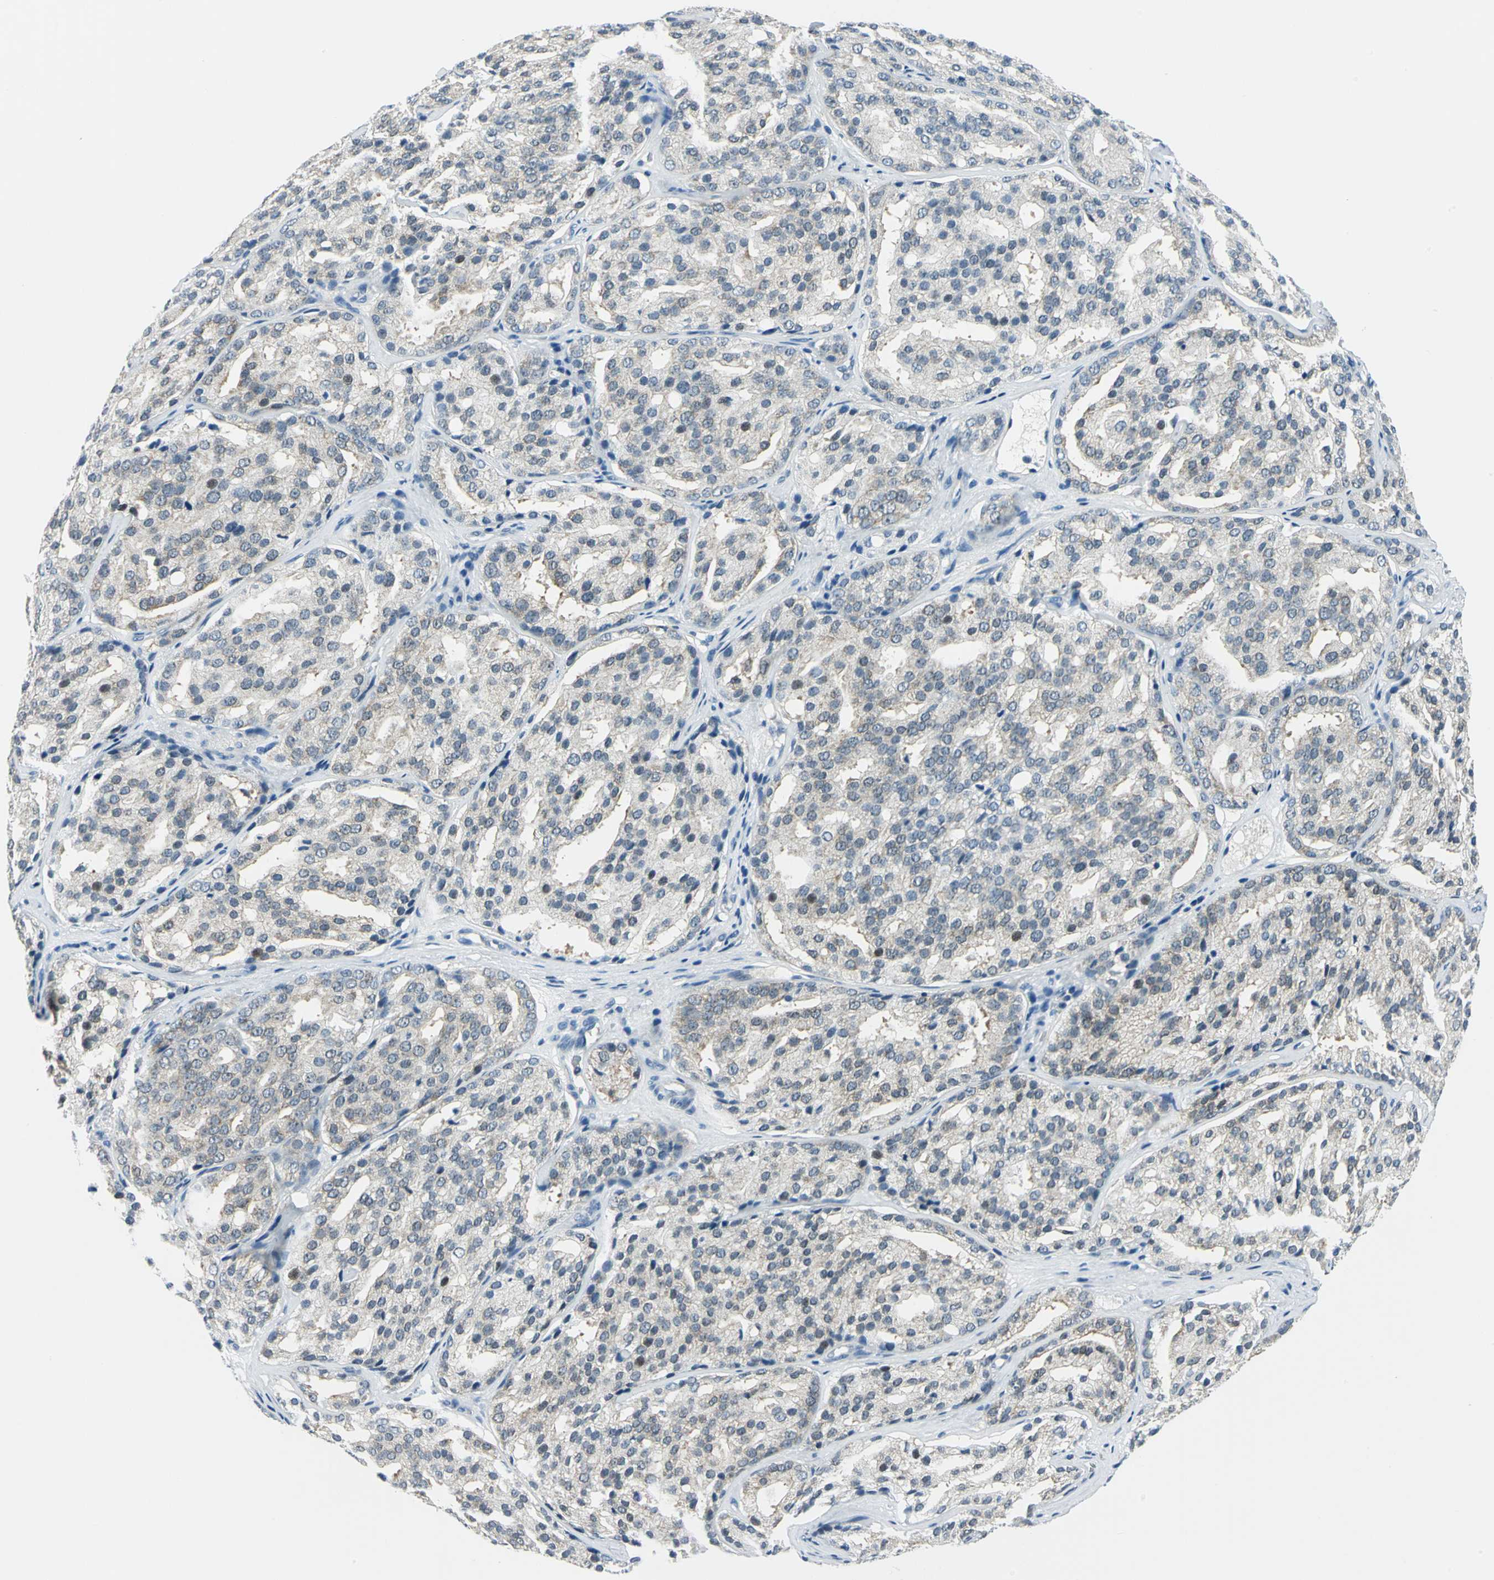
{"staining": {"intensity": "weak", "quantity": "<25%", "location": "cytoplasmic/membranous"}, "tissue": "prostate cancer", "cell_type": "Tumor cells", "image_type": "cancer", "snomed": [{"axis": "morphology", "description": "Adenocarcinoma, High grade"}, {"axis": "topography", "description": "Prostate"}], "caption": "A high-resolution photomicrograph shows IHC staining of prostate high-grade adenocarcinoma, which demonstrates no significant positivity in tumor cells.", "gene": "AKR1A1", "patient": {"sex": "male", "age": 64}}